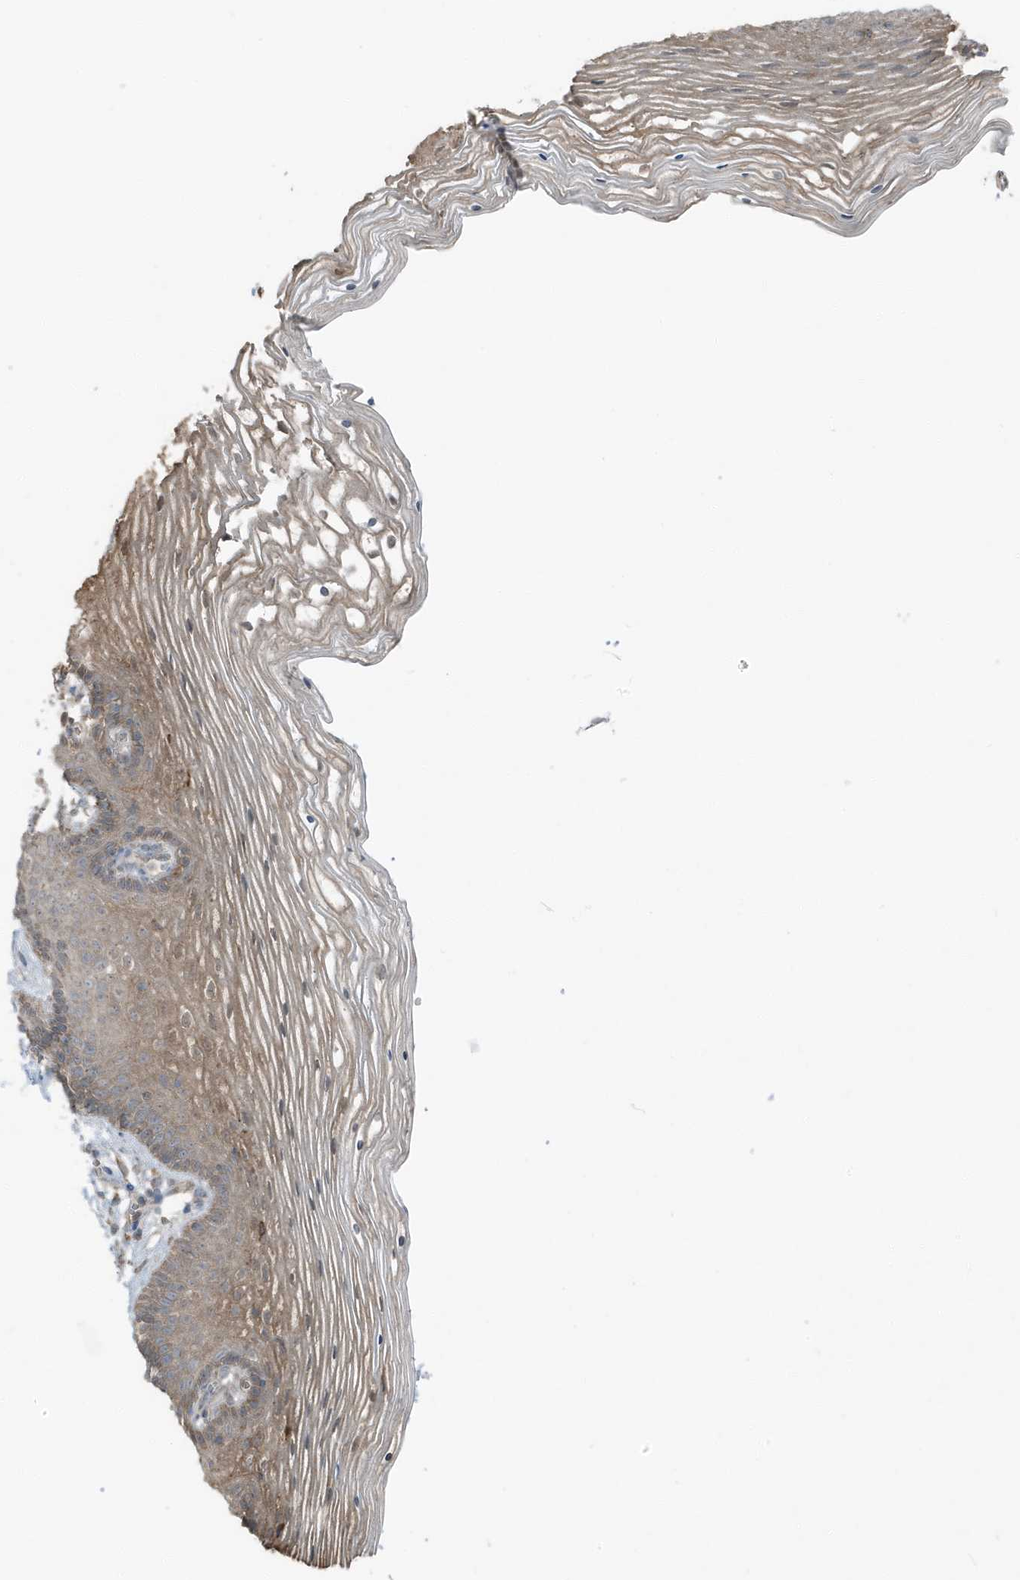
{"staining": {"intensity": "moderate", "quantity": "<25%", "location": "cytoplasmic/membranous"}, "tissue": "vagina", "cell_type": "Squamous epithelial cells", "image_type": "normal", "snomed": [{"axis": "morphology", "description": "Normal tissue, NOS"}, {"axis": "topography", "description": "Vagina"}], "caption": "Immunohistochemical staining of benign human vagina exhibits moderate cytoplasmic/membranous protein positivity in about <25% of squamous epithelial cells. The staining is performed using DAB brown chromogen to label protein expression. The nuclei are counter-stained blue using hematoxylin.", "gene": "AZI2", "patient": {"sex": "female", "age": 32}}